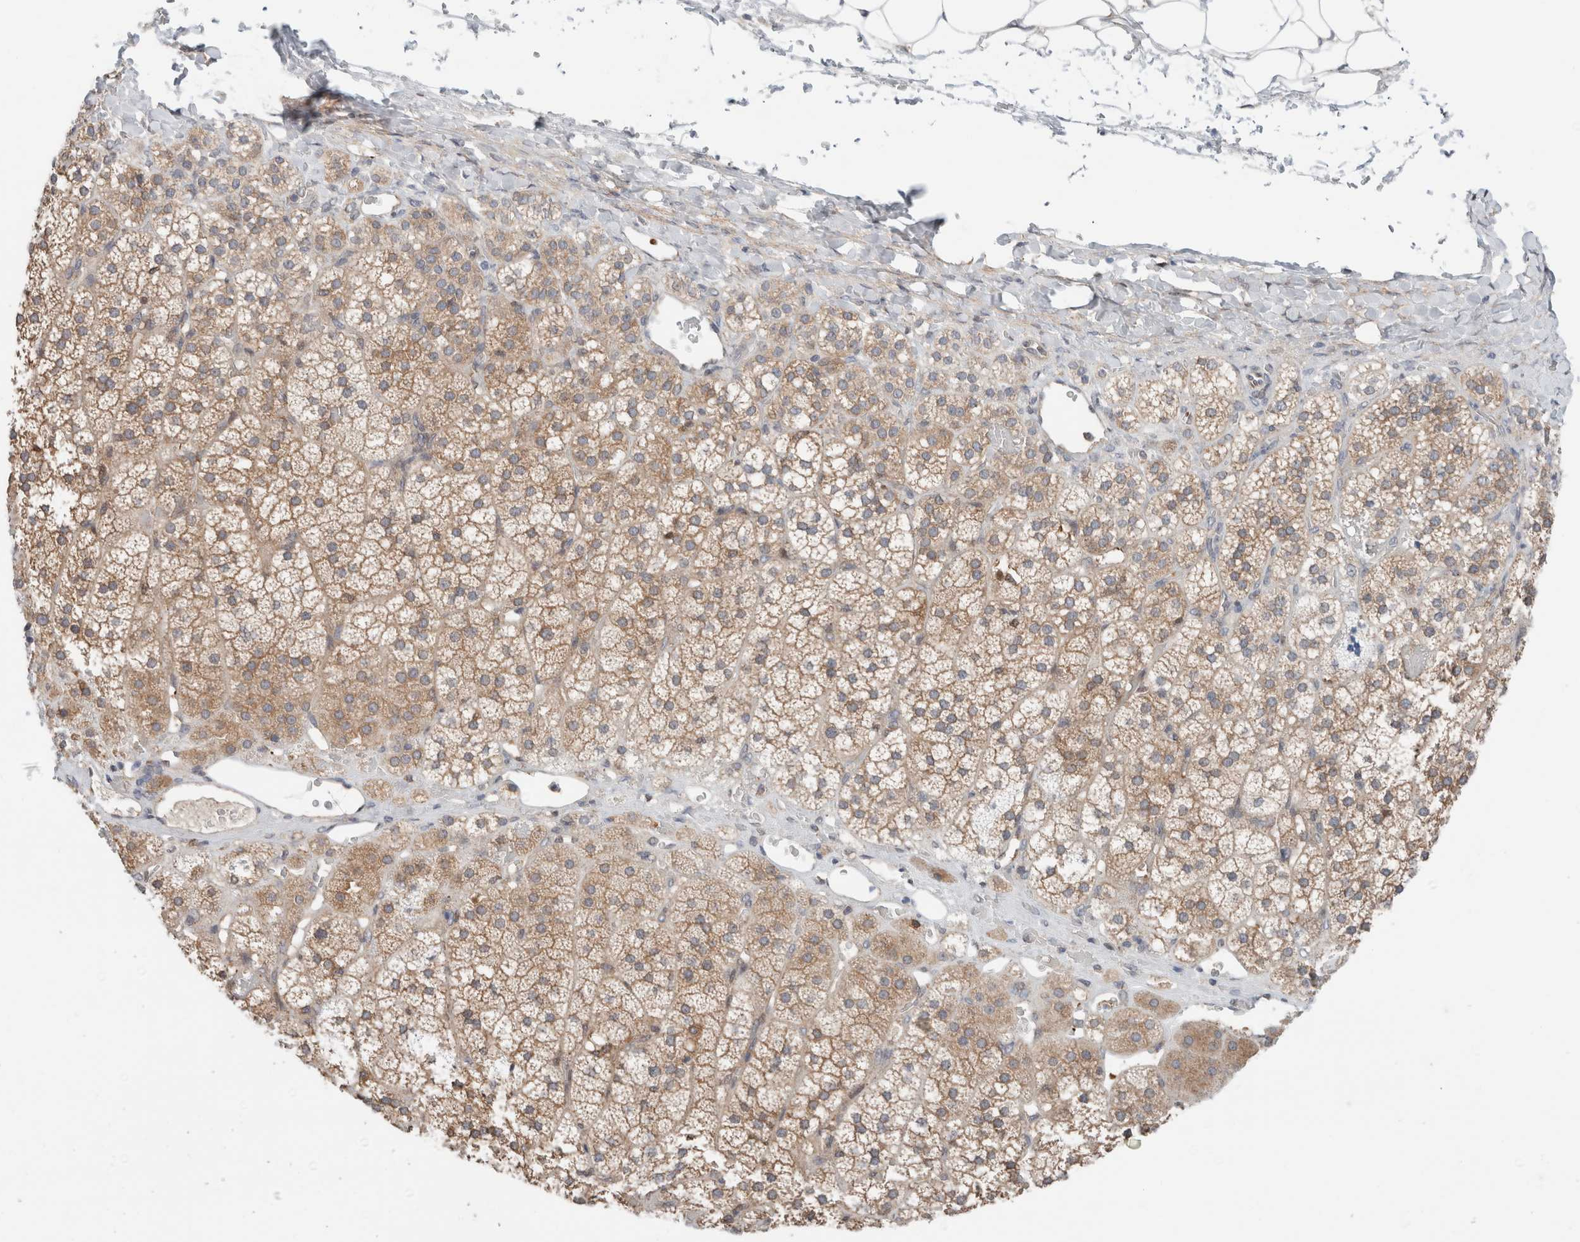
{"staining": {"intensity": "moderate", "quantity": ">75%", "location": "cytoplasmic/membranous"}, "tissue": "adrenal gland", "cell_type": "Glandular cells", "image_type": "normal", "snomed": [{"axis": "morphology", "description": "Normal tissue, NOS"}, {"axis": "topography", "description": "Adrenal gland"}], "caption": "Protein staining reveals moderate cytoplasmic/membranous expression in about >75% of glandular cells in unremarkable adrenal gland.", "gene": "XPNPEP1", "patient": {"sex": "female", "age": 44}}